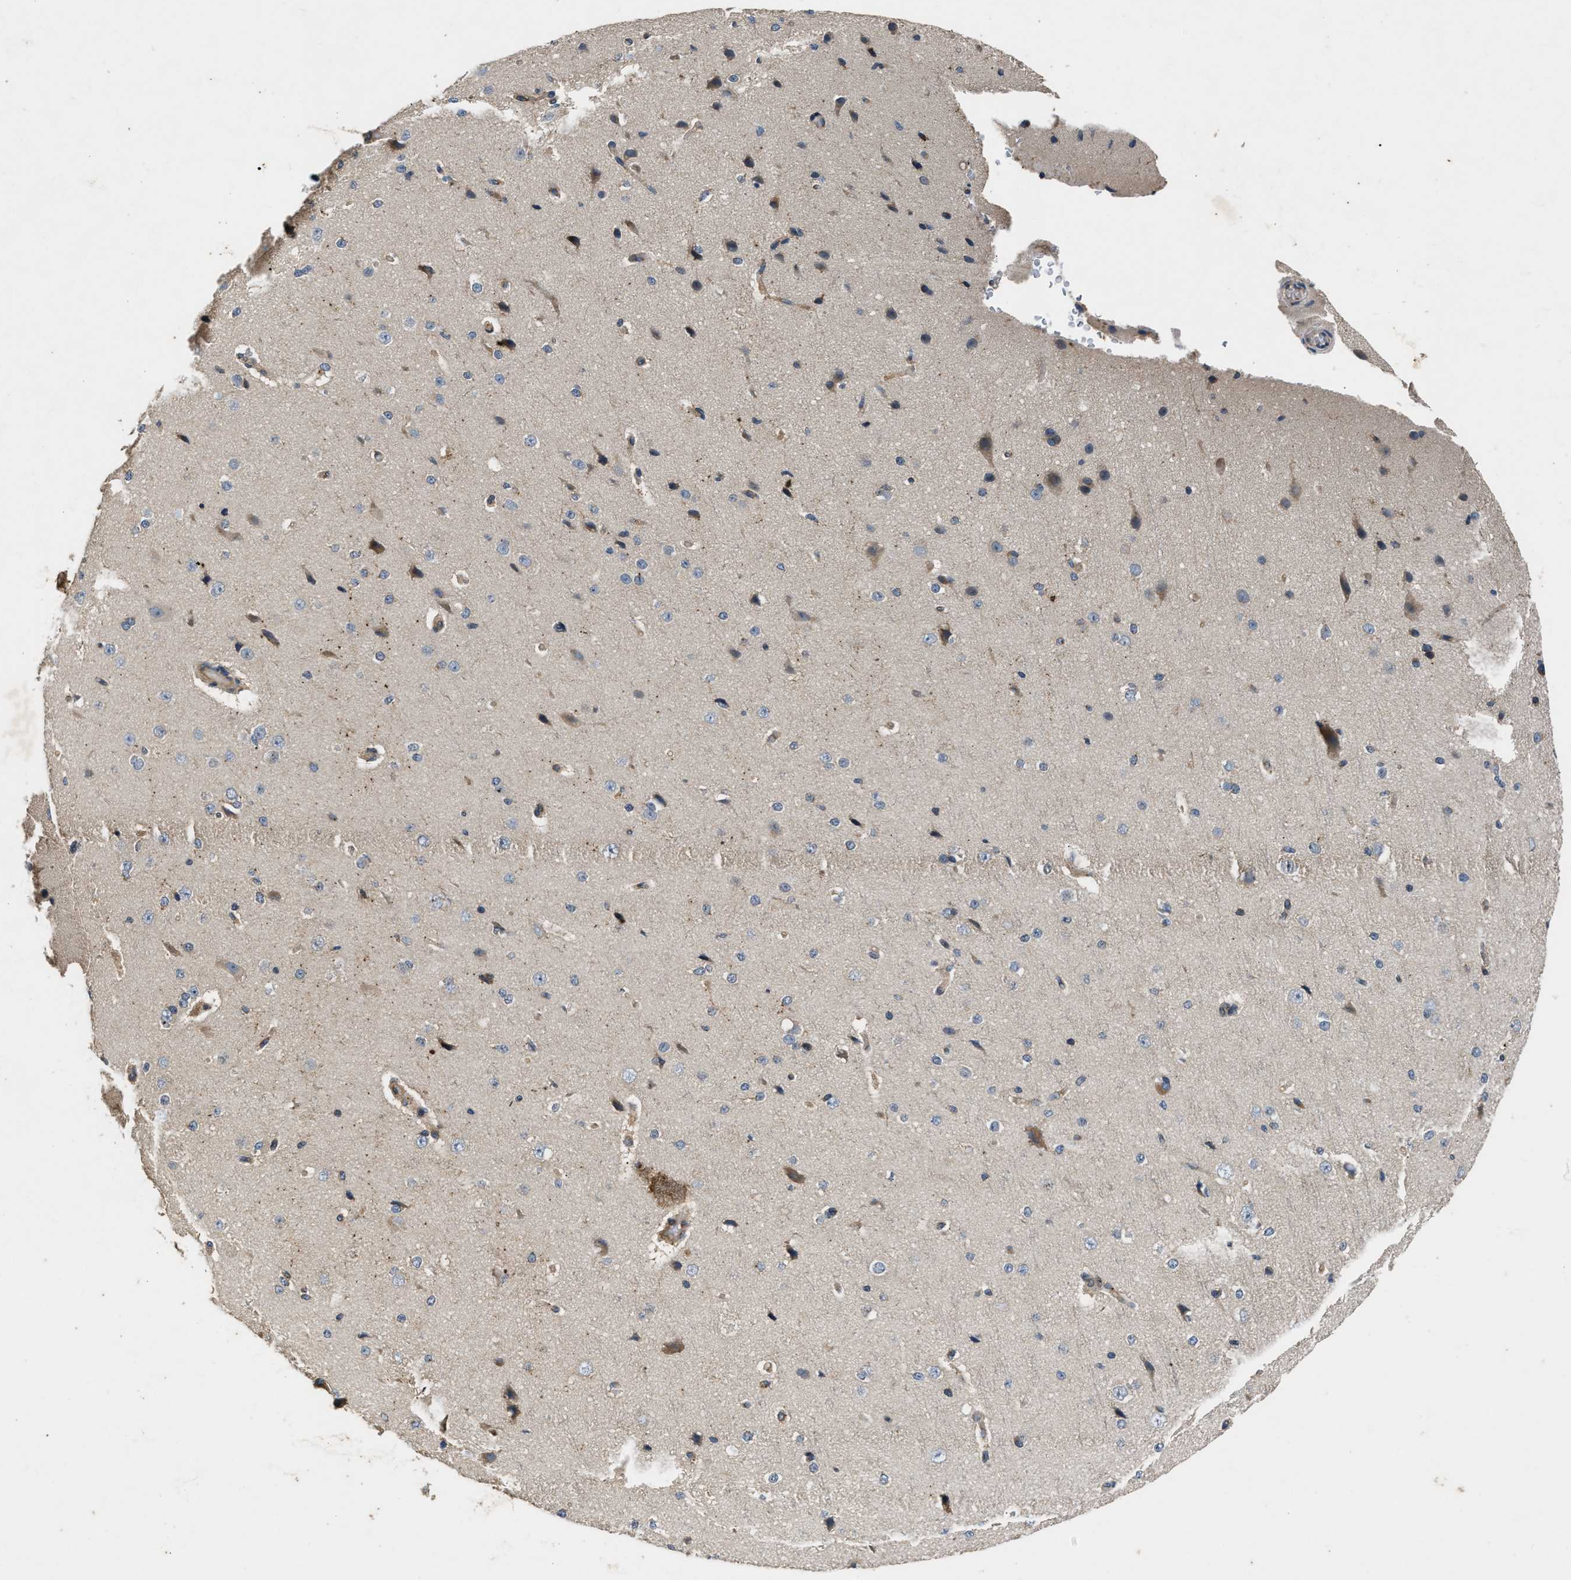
{"staining": {"intensity": "weak", "quantity": ">75%", "location": "cytoplasmic/membranous"}, "tissue": "cerebral cortex", "cell_type": "Endothelial cells", "image_type": "normal", "snomed": [{"axis": "morphology", "description": "Normal tissue, NOS"}, {"axis": "morphology", "description": "Developmental malformation"}, {"axis": "topography", "description": "Cerebral cortex"}], "caption": "This histopathology image shows immunohistochemistry (IHC) staining of benign cerebral cortex, with low weak cytoplasmic/membranous expression in approximately >75% of endothelial cells.", "gene": "CHUK", "patient": {"sex": "female", "age": 30}}